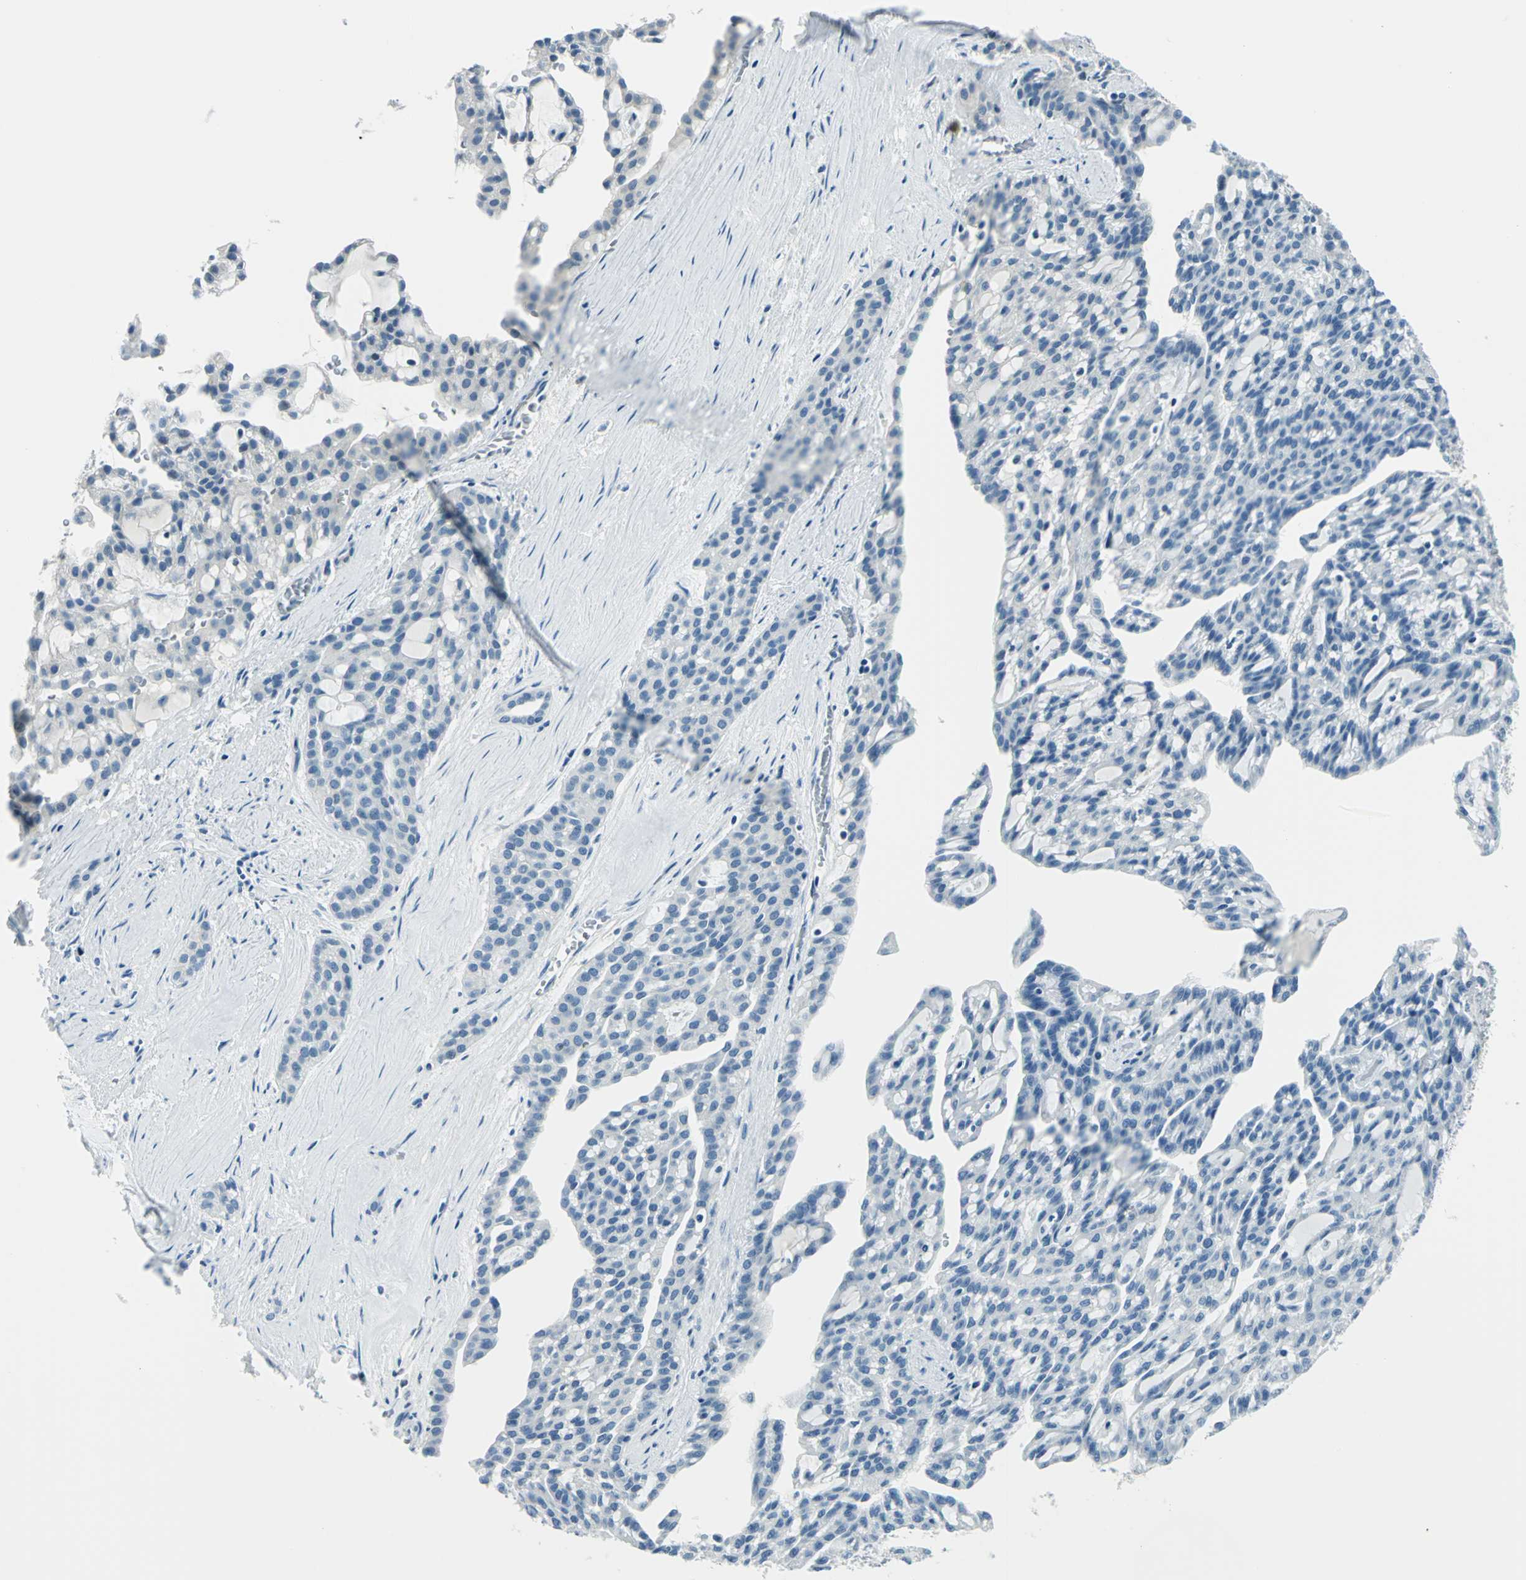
{"staining": {"intensity": "negative", "quantity": "none", "location": "none"}, "tissue": "renal cancer", "cell_type": "Tumor cells", "image_type": "cancer", "snomed": [{"axis": "morphology", "description": "Adenocarcinoma, NOS"}, {"axis": "topography", "description": "Kidney"}], "caption": "A histopathology image of human renal cancer (adenocarcinoma) is negative for staining in tumor cells.", "gene": "AKR1A1", "patient": {"sex": "male", "age": 63}}